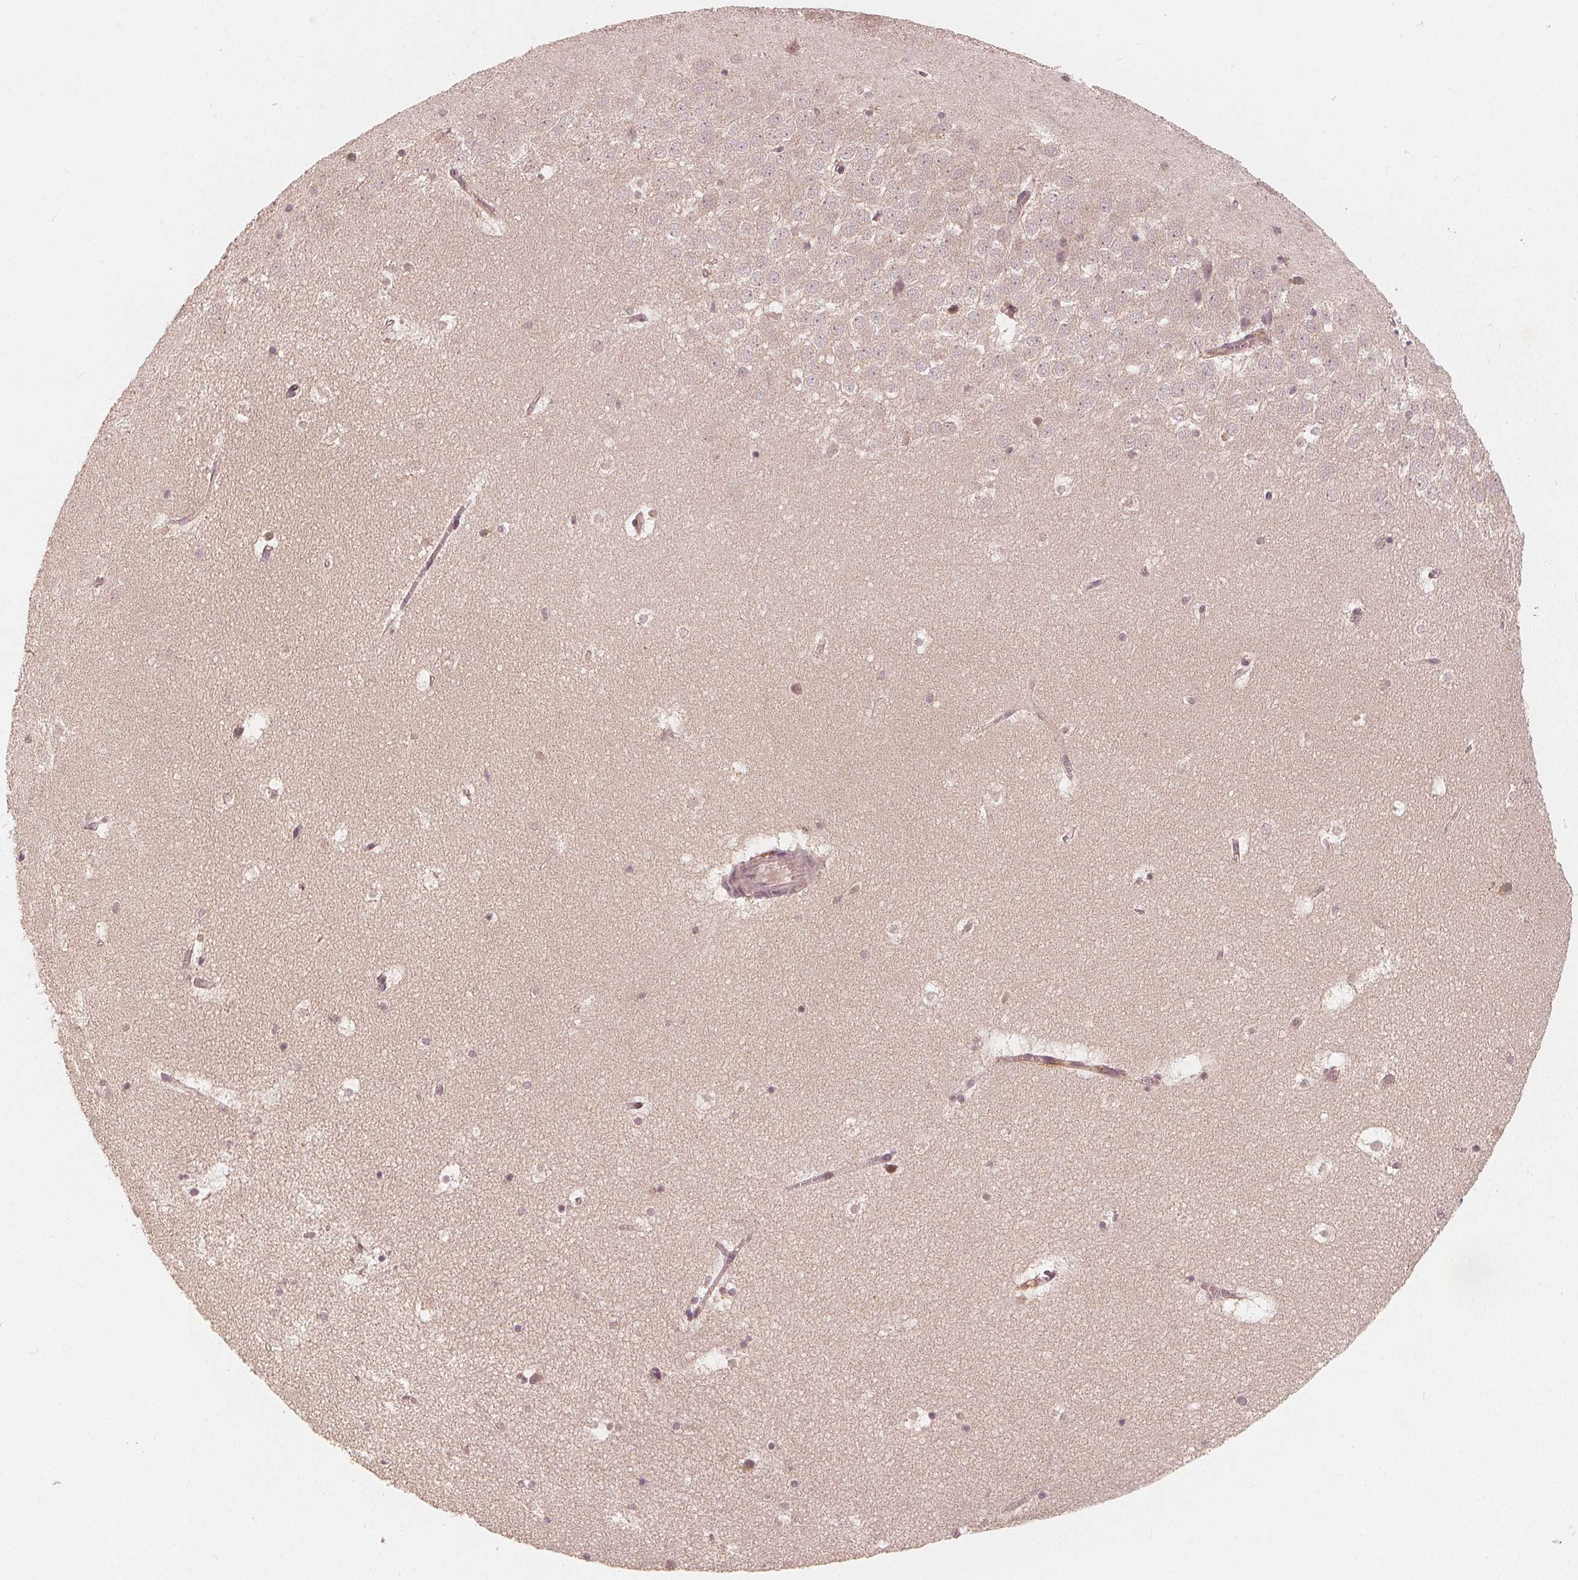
{"staining": {"intensity": "weak", "quantity": "<25%", "location": "cytoplasmic/membranous"}, "tissue": "hippocampus", "cell_type": "Glial cells", "image_type": "normal", "snomed": [{"axis": "morphology", "description": "Normal tissue, NOS"}, {"axis": "topography", "description": "Hippocampus"}], "caption": "This micrograph is of benign hippocampus stained with IHC to label a protein in brown with the nuclei are counter-stained blue. There is no expression in glial cells. (Immunohistochemistry, brightfield microscopy, high magnification).", "gene": "SNX12", "patient": {"sex": "male", "age": 45}}